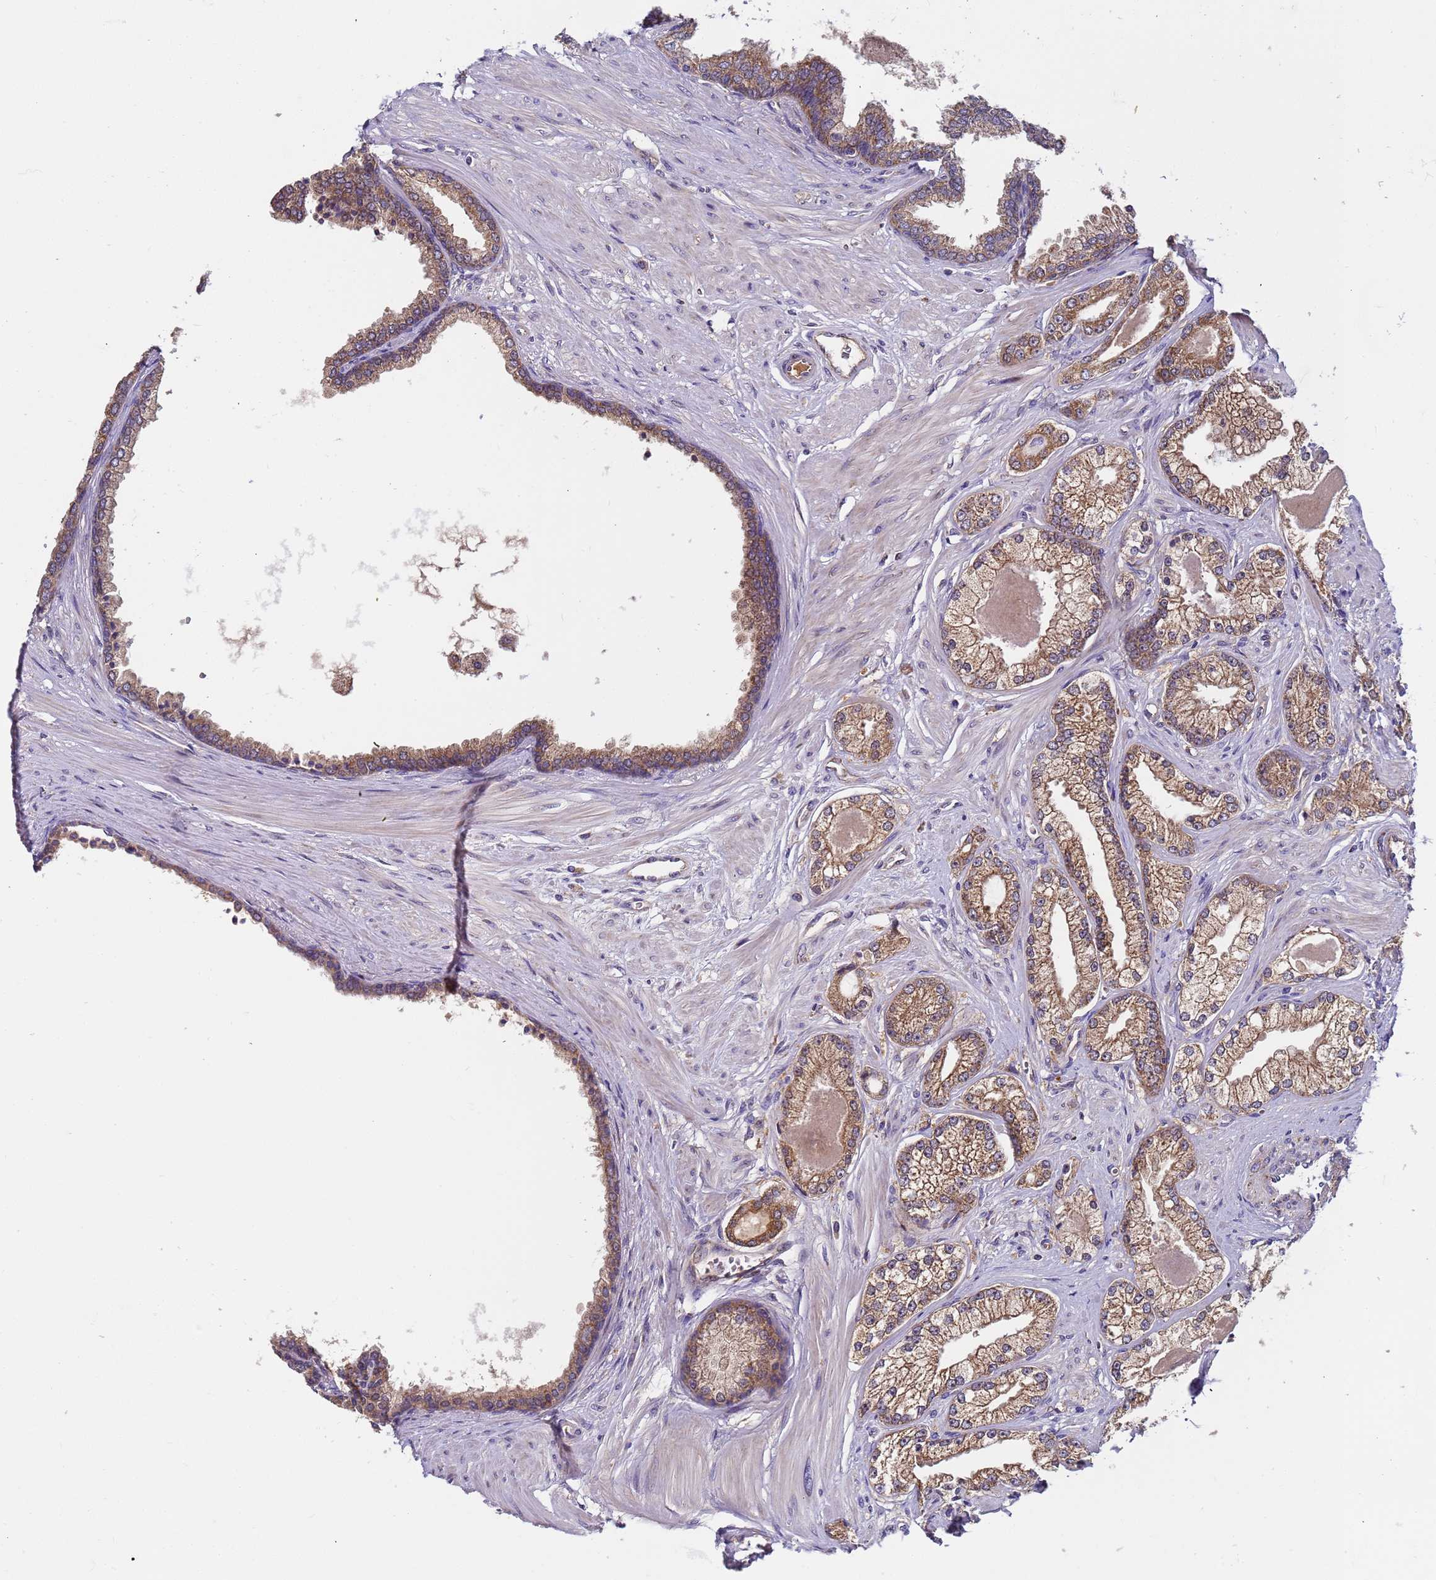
{"staining": {"intensity": "moderate", "quantity": ">75%", "location": "cytoplasmic/membranous"}, "tissue": "prostate cancer", "cell_type": "Tumor cells", "image_type": "cancer", "snomed": [{"axis": "morphology", "description": "Adenocarcinoma, Low grade"}, {"axis": "topography", "description": "Prostate"}], "caption": "Moderate cytoplasmic/membranous positivity is appreciated in about >75% of tumor cells in prostate adenocarcinoma (low-grade).", "gene": "TMEM126A", "patient": {"sex": "male", "age": 64}}